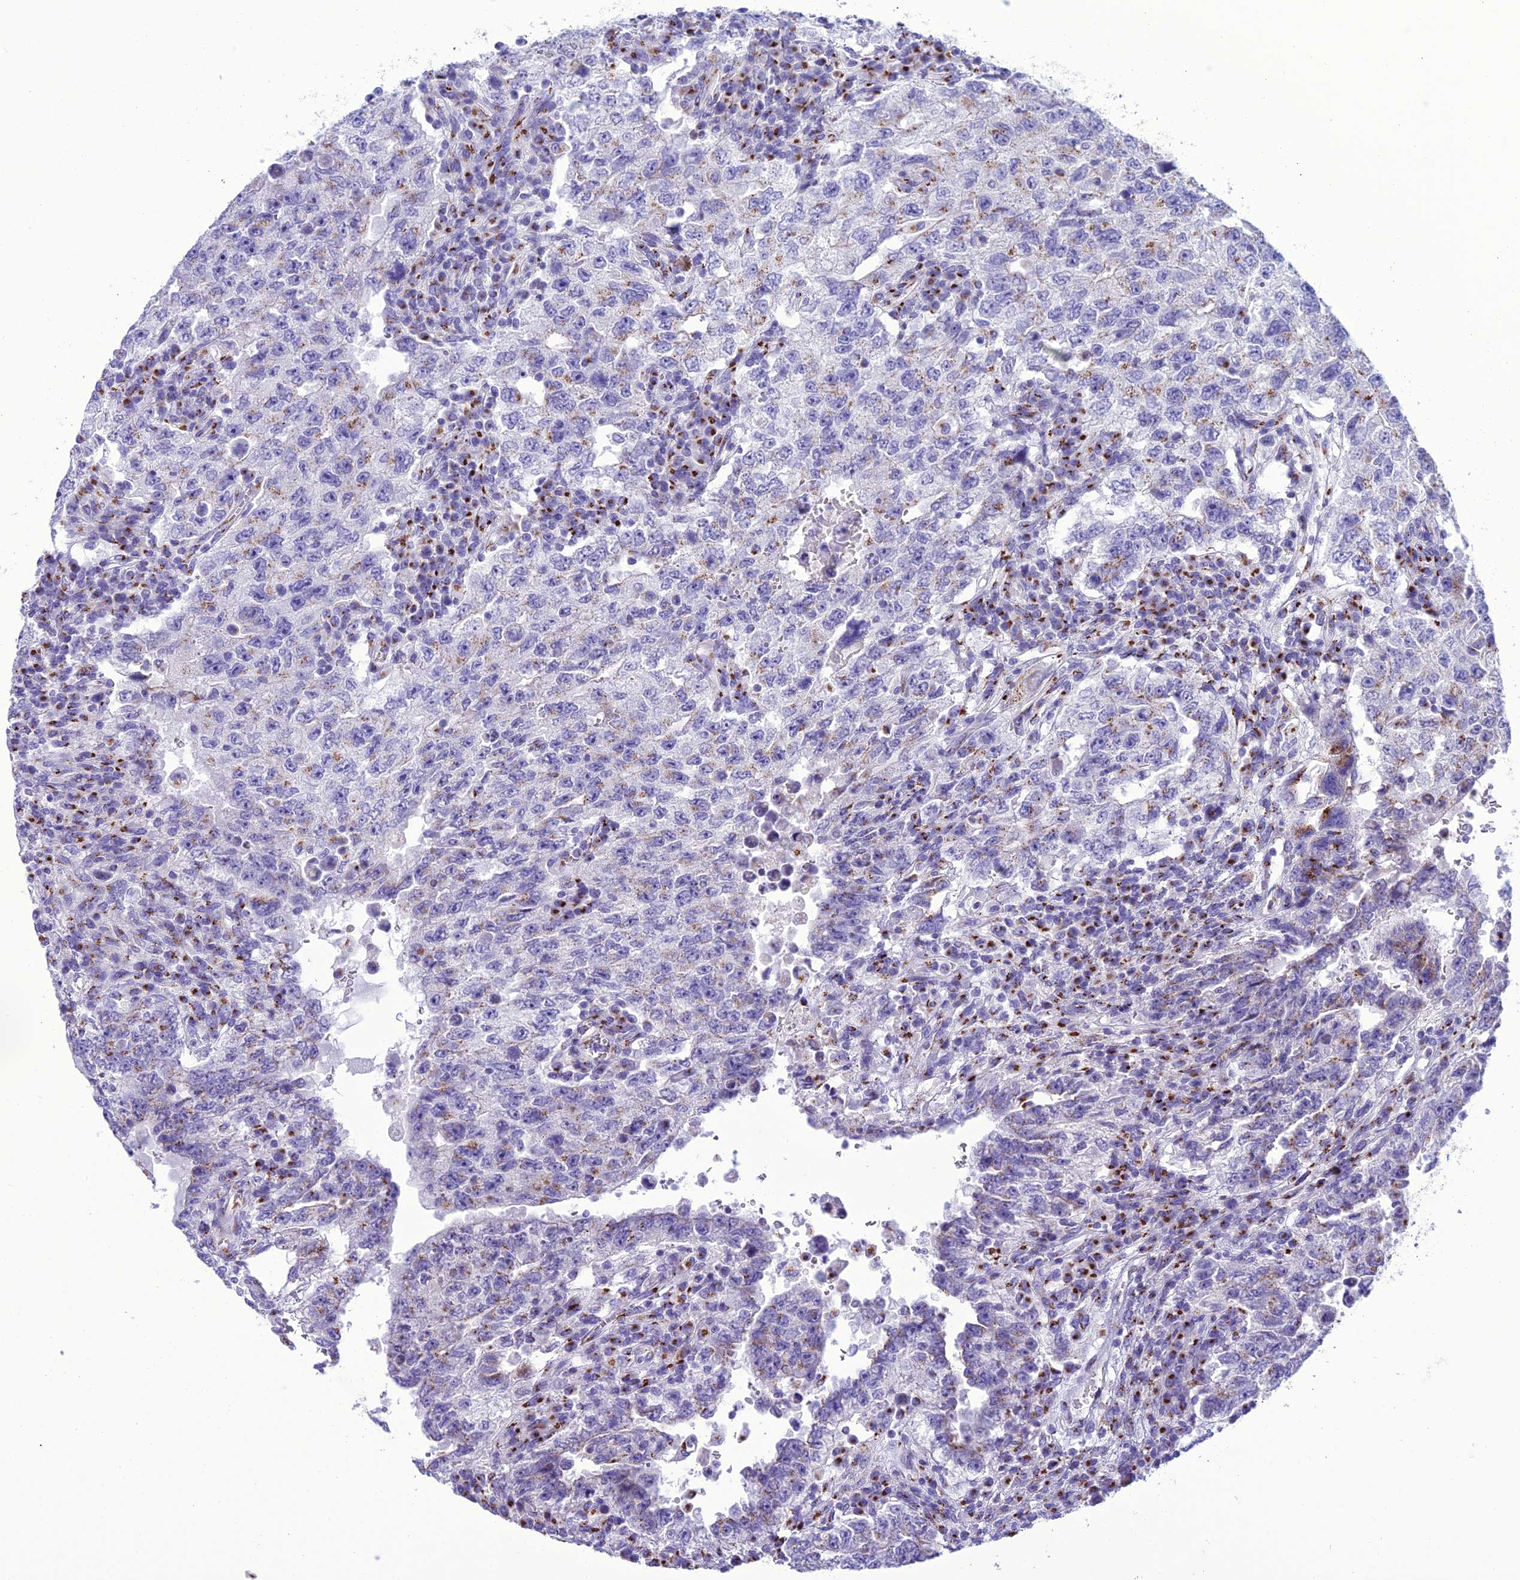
{"staining": {"intensity": "moderate", "quantity": "<25%", "location": "cytoplasmic/membranous"}, "tissue": "testis cancer", "cell_type": "Tumor cells", "image_type": "cancer", "snomed": [{"axis": "morphology", "description": "Carcinoma, Embryonal, NOS"}, {"axis": "topography", "description": "Testis"}], "caption": "This micrograph demonstrates immunohistochemistry staining of testis cancer (embryonal carcinoma), with low moderate cytoplasmic/membranous expression in about <25% of tumor cells.", "gene": "GOLM2", "patient": {"sex": "male", "age": 26}}